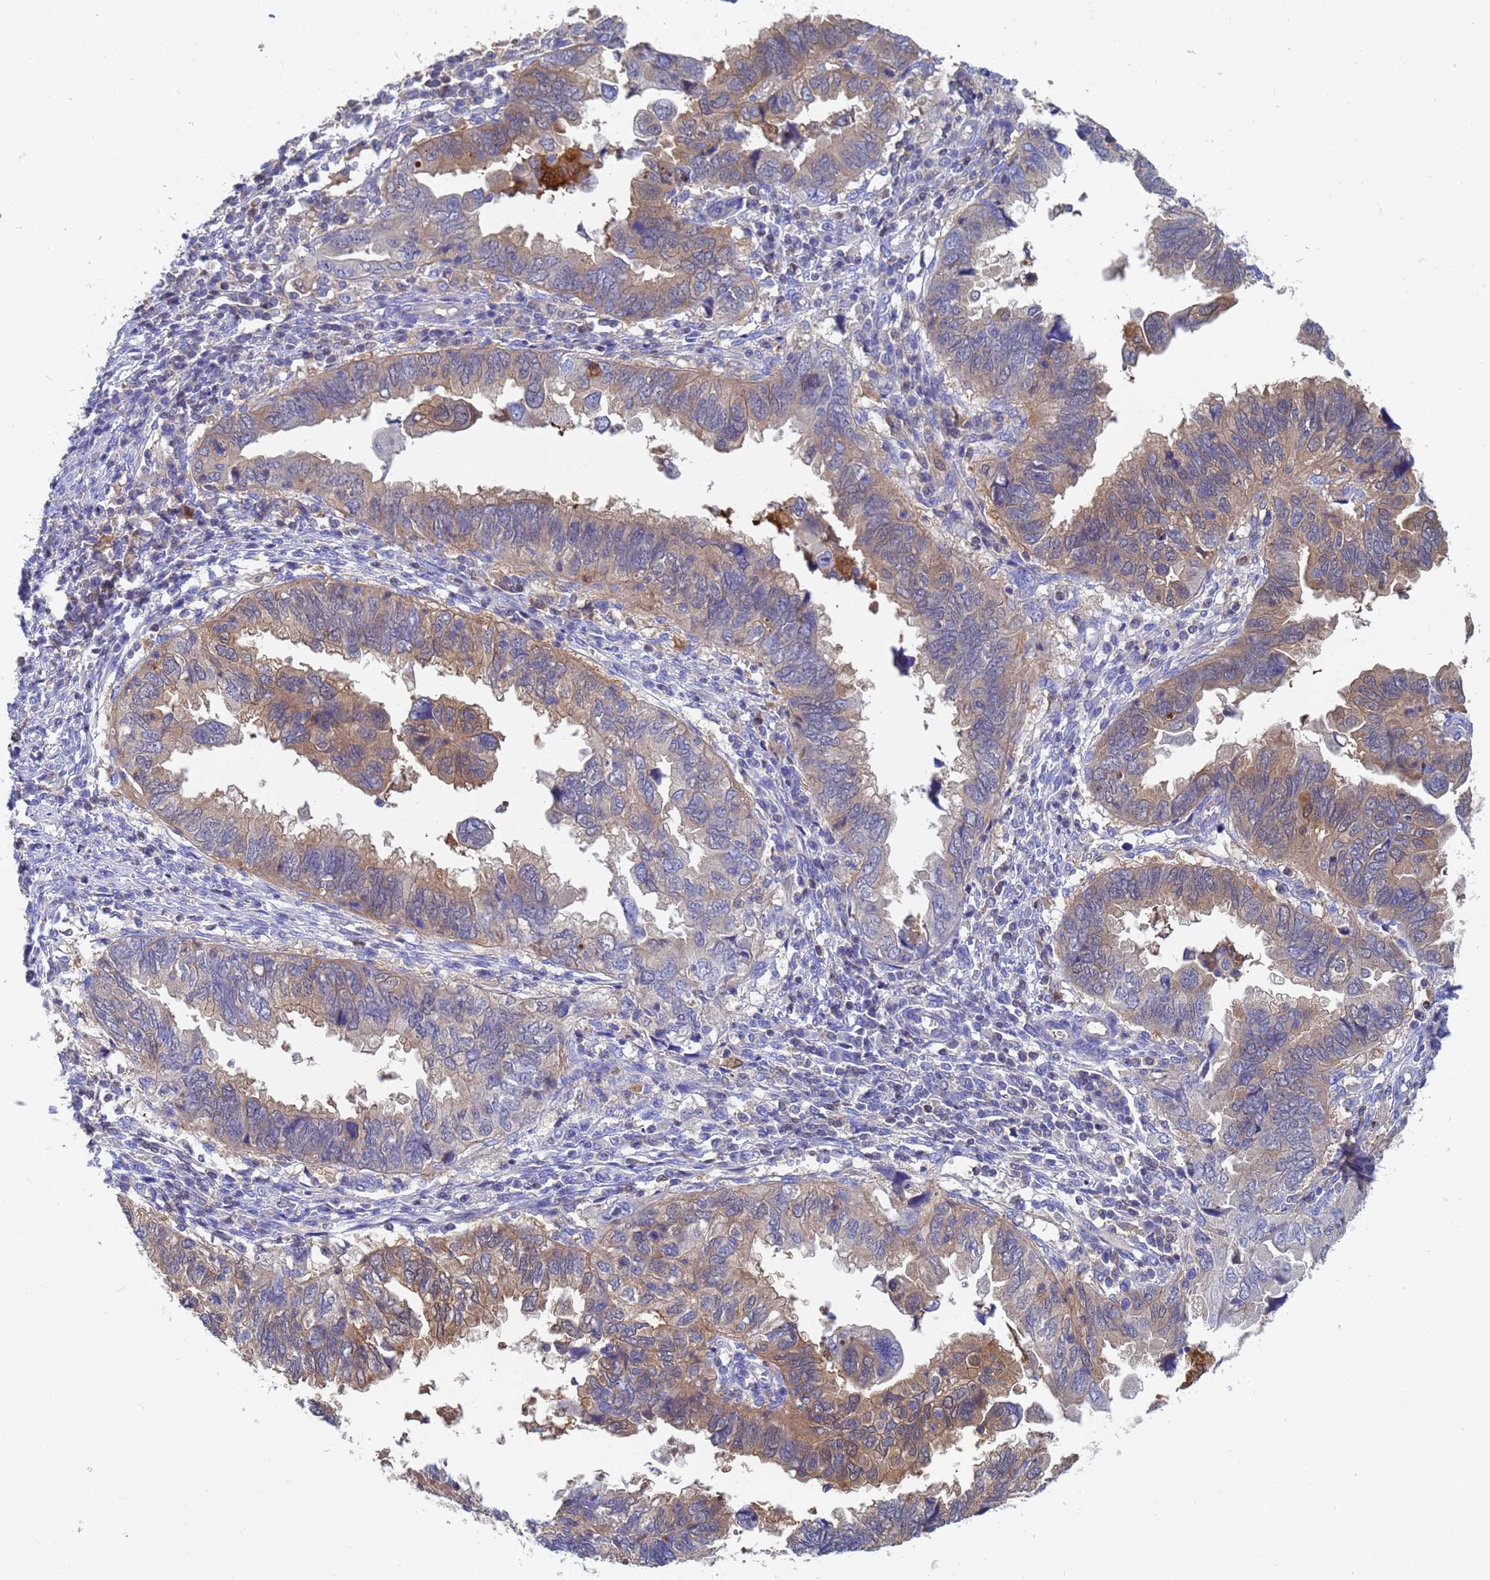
{"staining": {"intensity": "moderate", "quantity": ">75%", "location": "cytoplasmic/membranous"}, "tissue": "endometrial cancer", "cell_type": "Tumor cells", "image_type": "cancer", "snomed": [{"axis": "morphology", "description": "Adenocarcinoma, NOS"}, {"axis": "topography", "description": "Uterus"}], "caption": "Endometrial adenocarcinoma stained with a brown dye displays moderate cytoplasmic/membranous positive positivity in approximately >75% of tumor cells.", "gene": "GCHFR", "patient": {"sex": "female", "age": 77}}